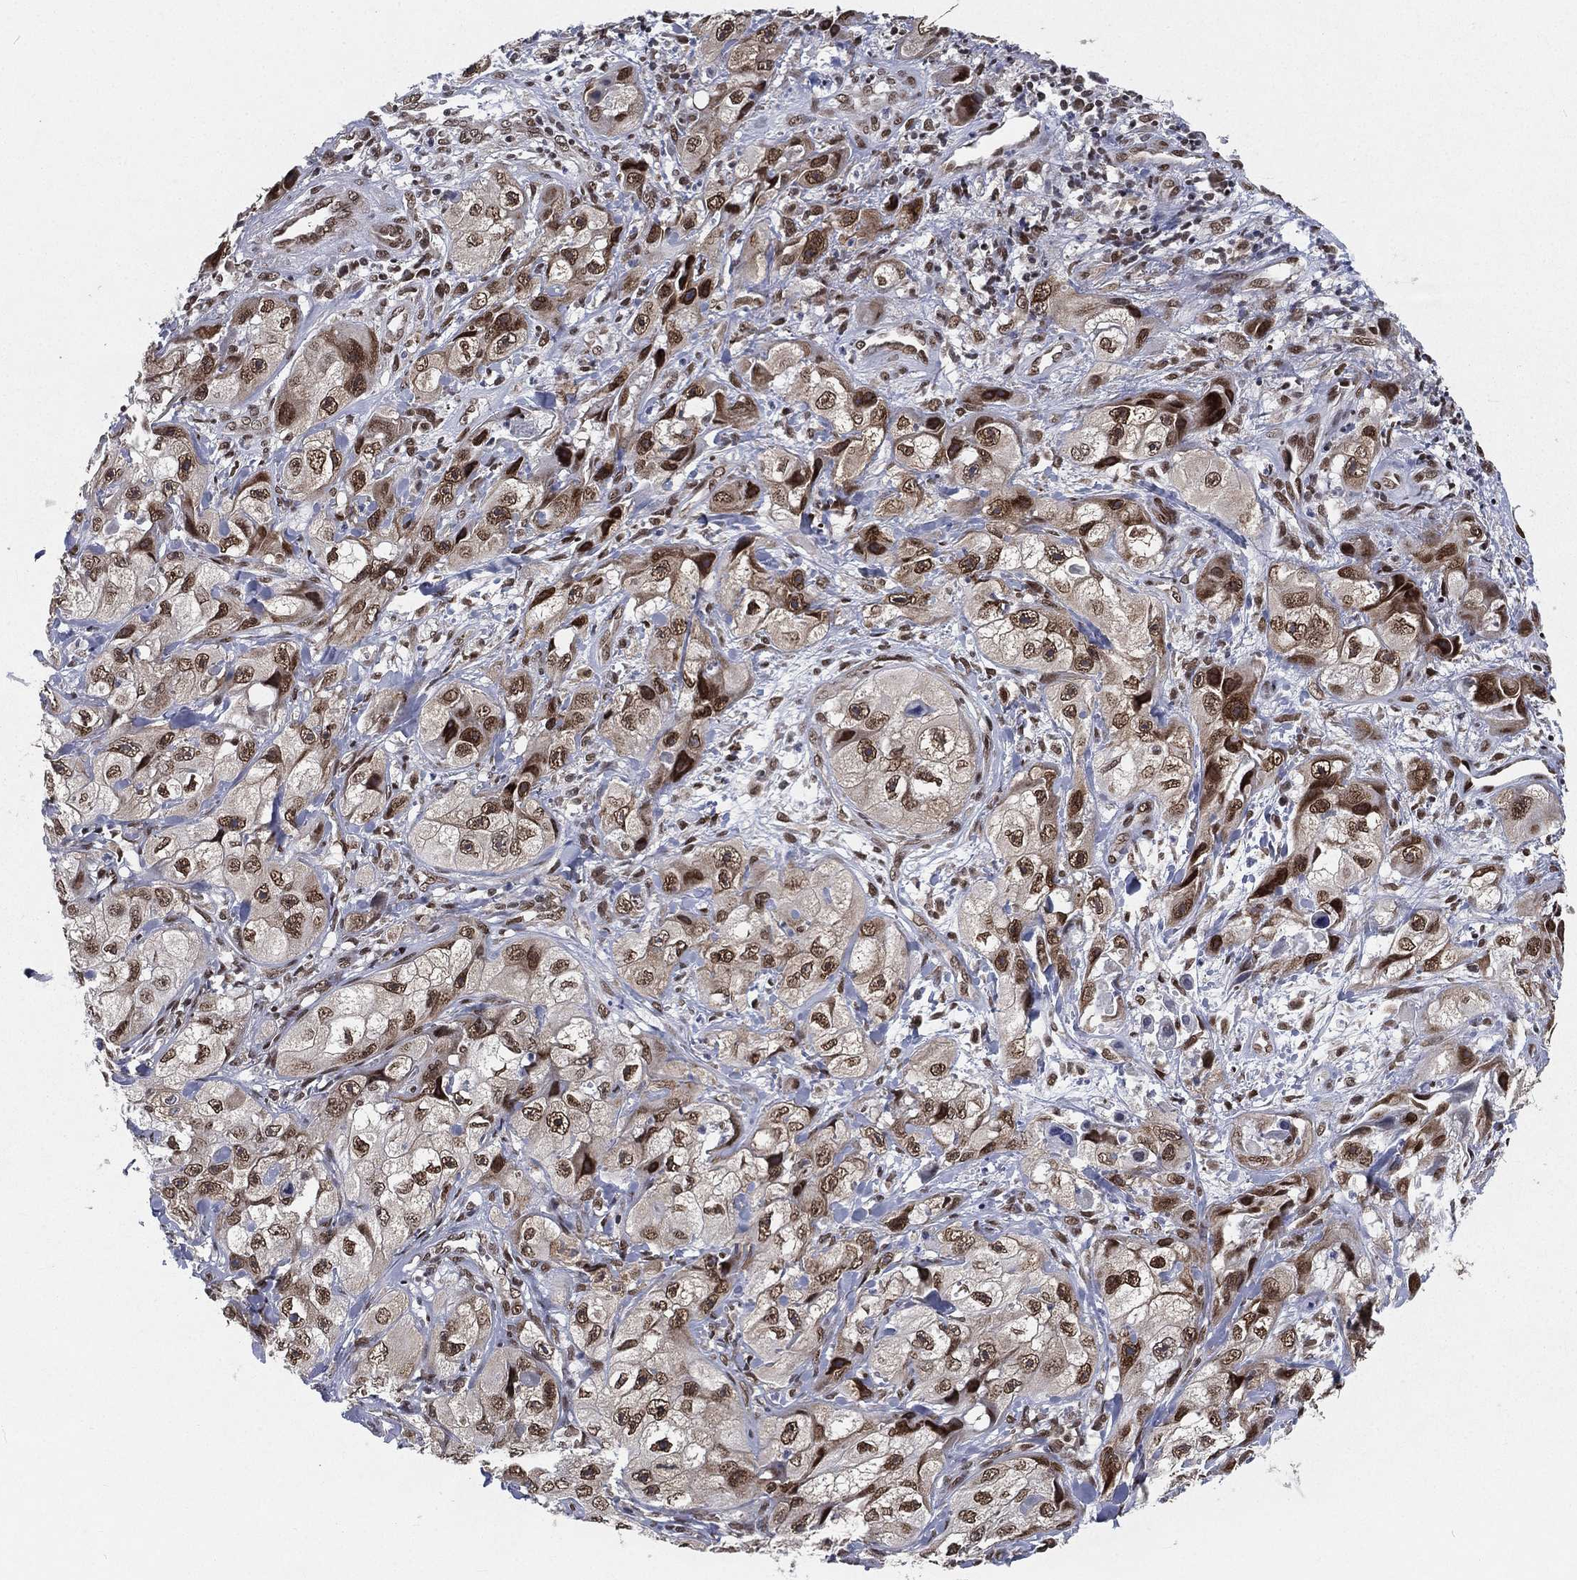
{"staining": {"intensity": "strong", "quantity": ">75%", "location": "nuclear"}, "tissue": "skin cancer", "cell_type": "Tumor cells", "image_type": "cancer", "snomed": [{"axis": "morphology", "description": "Squamous cell carcinoma, NOS"}, {"axis": "topography", "description": "Skin"}, {"axis": "topography", "description": "Subcutis"}], "caption": "Immunohistochemistry (IHC) histopathology image of neoplastic tissue: skin cancer (squamous cell carcinoma) stained using immunohistochemistry (IHC) shows high levels of strong protein expression localized specifically in the nuclear of tumor cells, appearing as a nuclear brown color.", "gene": "FUBP3", "patient": {"sex": "male", "age": 73}}